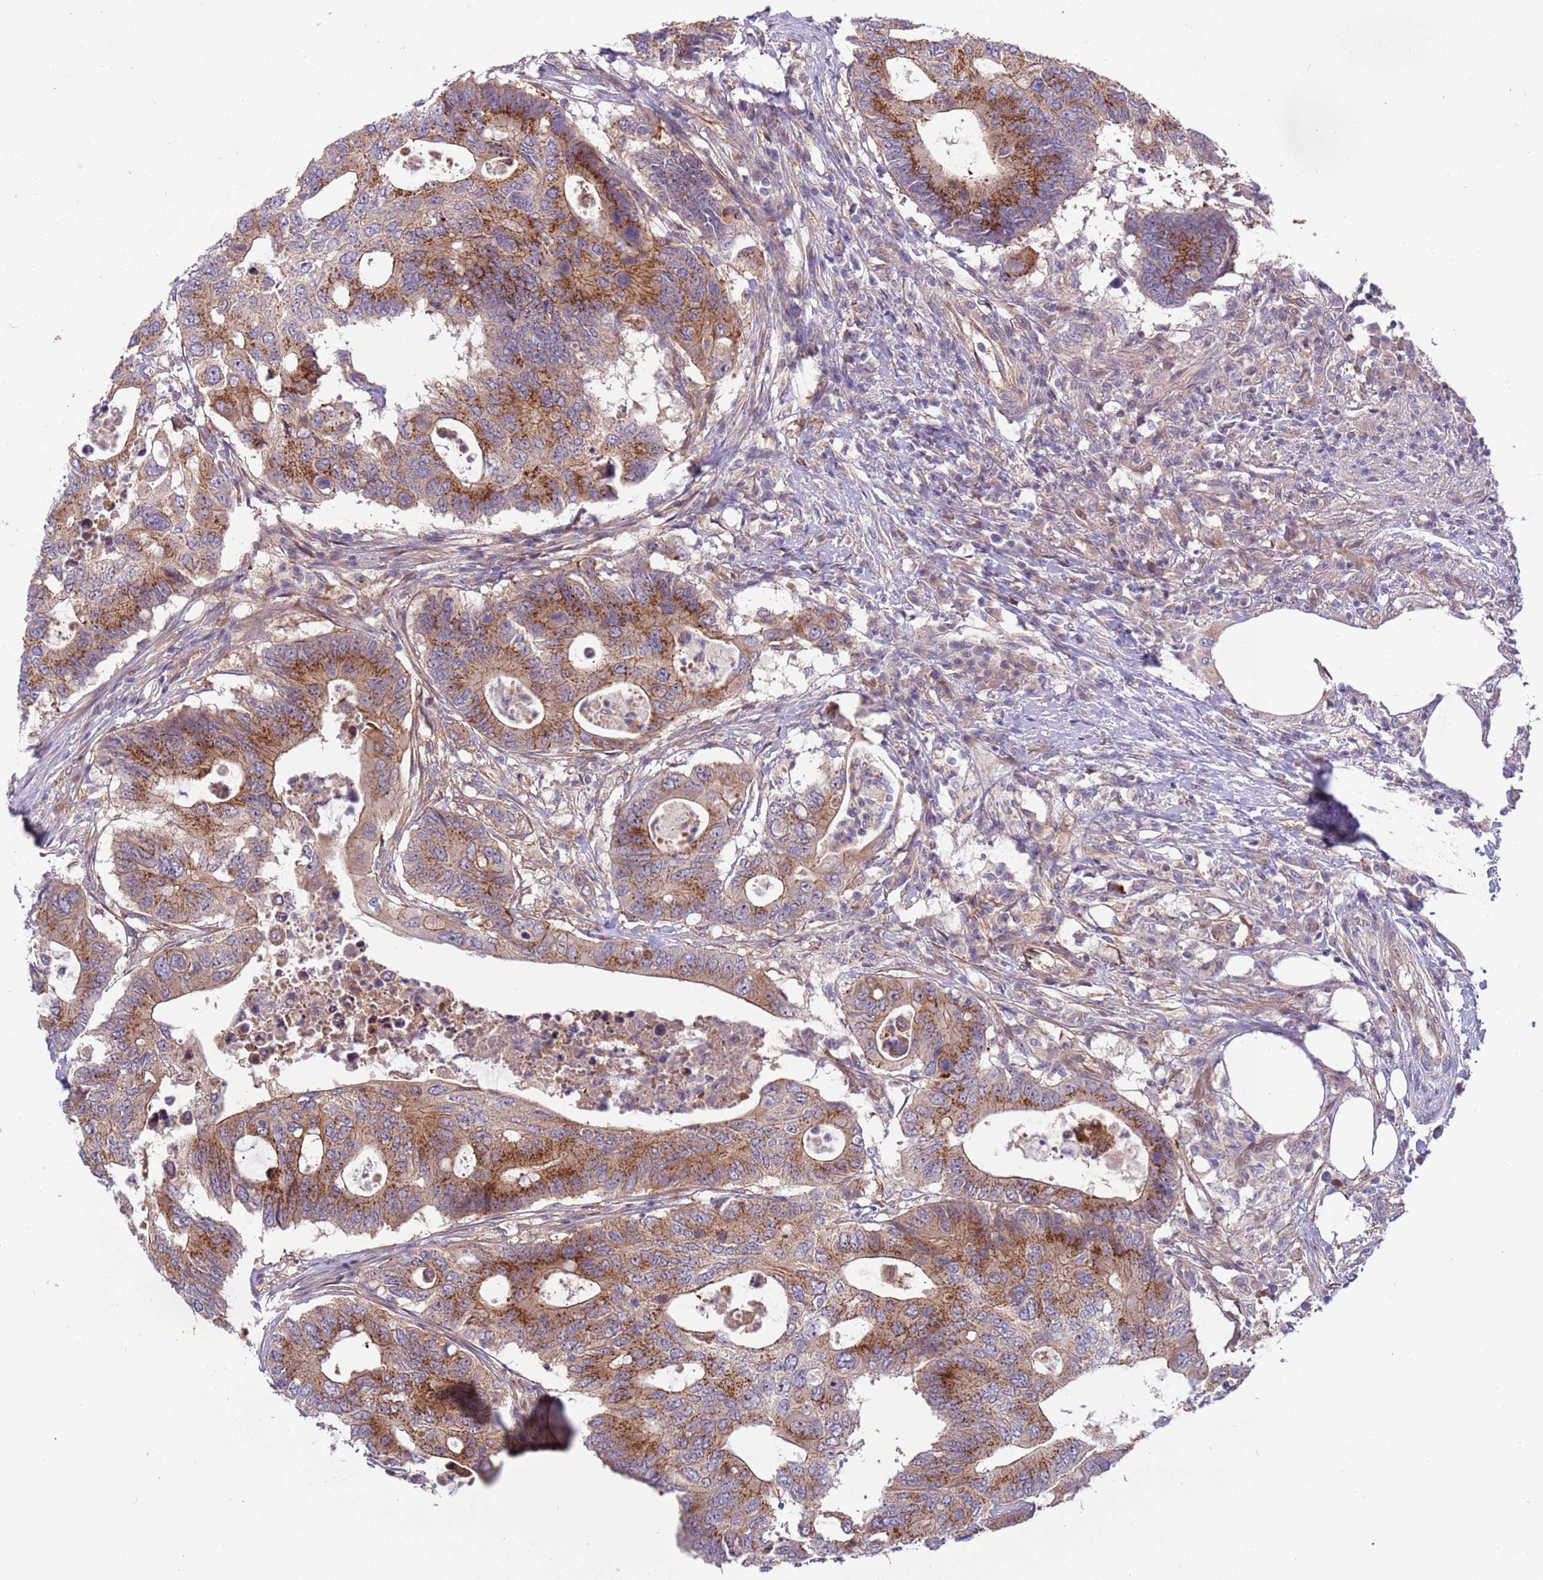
{"staining": {"intensity": "strong", "quantity": ">75%", "location": "cytoplasmic/membranous"}, "tissue": "colorectal cancer", "cell_type": "Tumor cells", "image_type": "cancer", "snomed": [{"axis": "morphology", "description": "Adenocarcinoma, NOS"}, {"axis": "topography", "description": "Colon"}], "caption": "Tumor cells show strong cytoplasmic/membranous expression in about >75% of cells in colorectal cancer.", "gene": "ITGB6", "patient": {"sex": "male", "age": 71}}